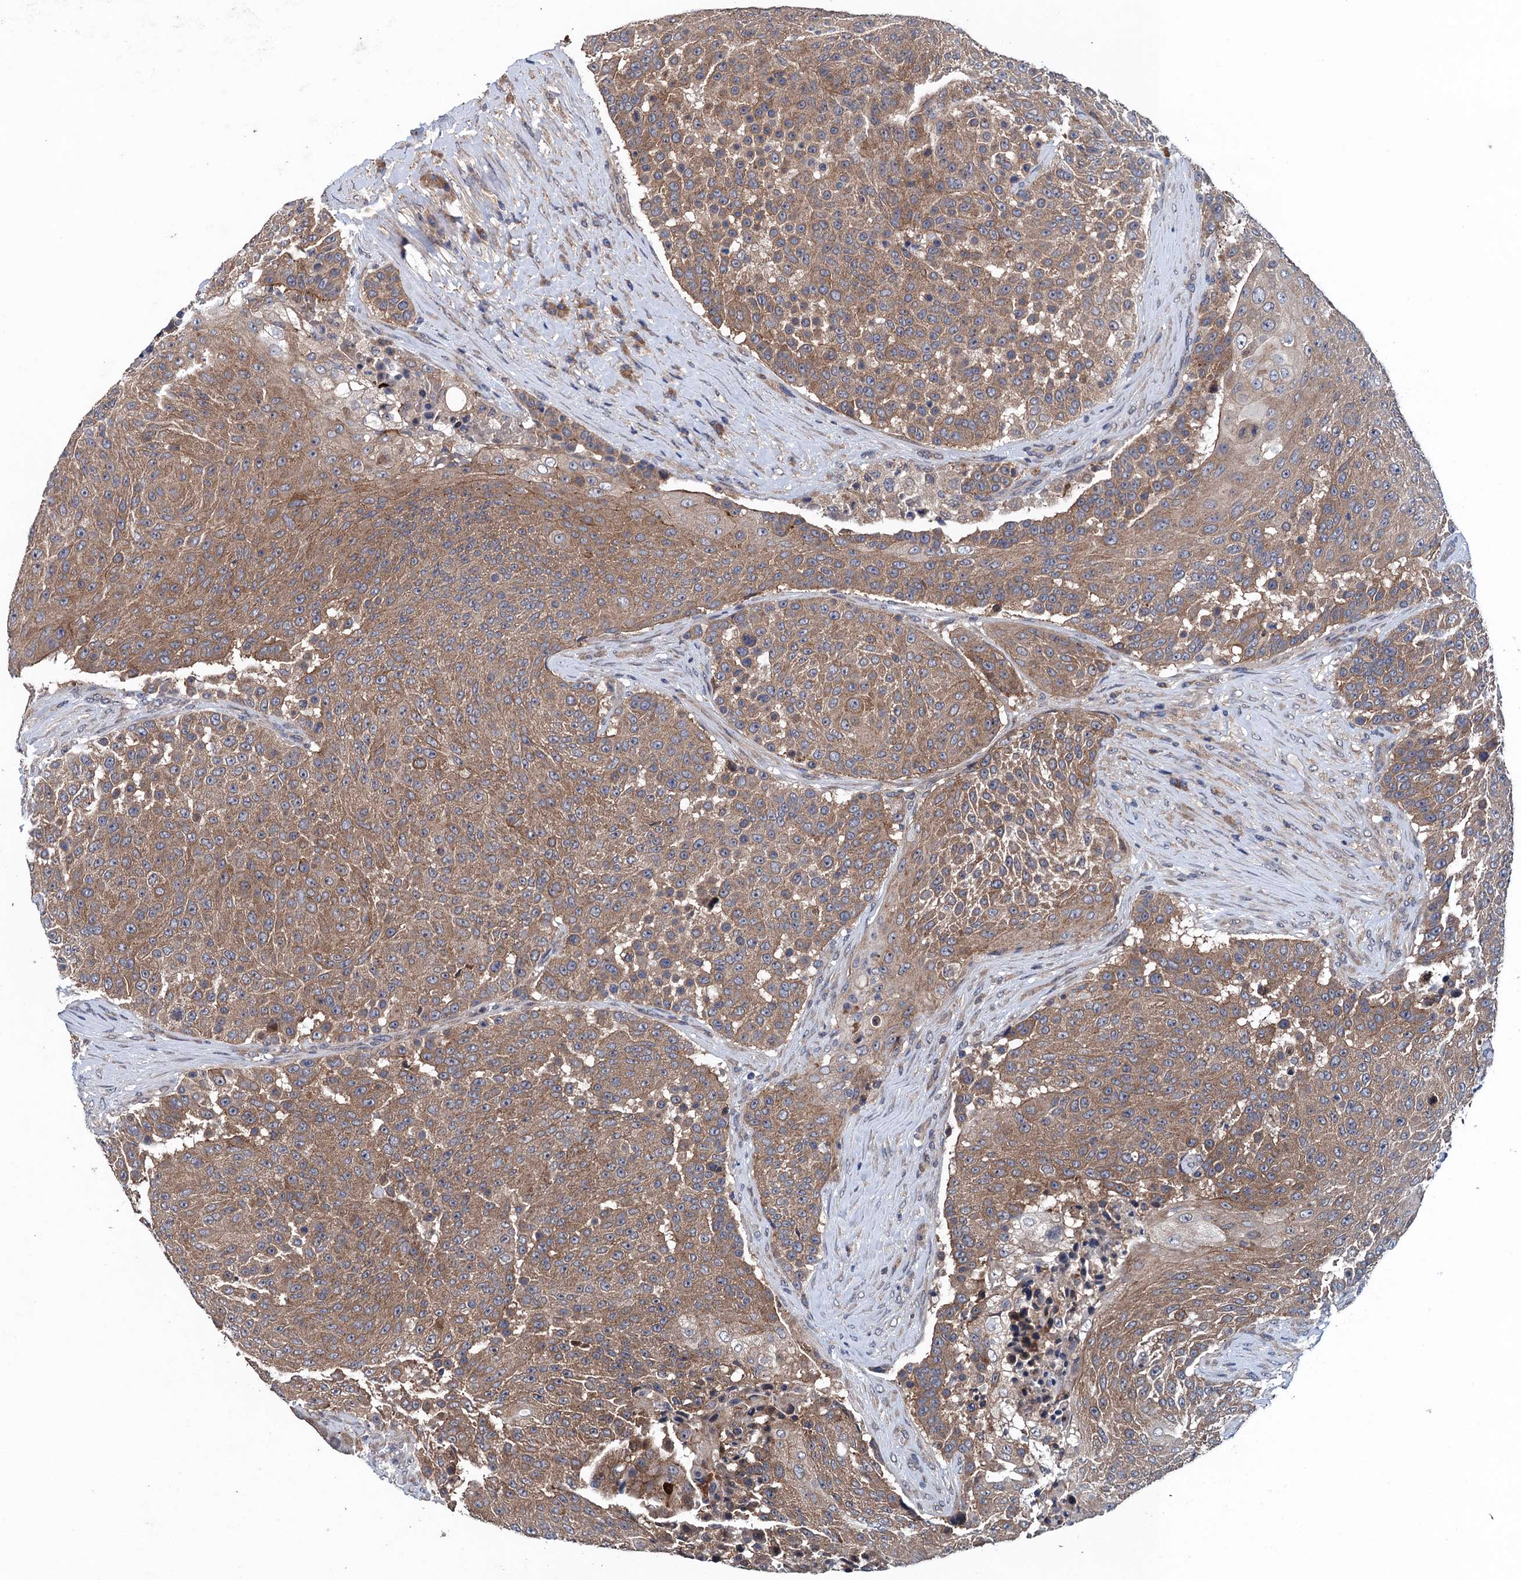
{"staining": {"intensity": "moderate", "quantity": ">75%", "location": "cytoplasmic/membranous"}, "tissue": "urothelial cancer", "cell_type": "Tumor cells", "image_type": "cancer", "snomed": [{"axis": "morphology", "description": "Urothelial carcinoma, High grade"}, {"axis": "topography", "description": "Urinary bladder"}], "caption": "High-grade urothelial carcinoma stained with a protein marker shows moderate staining in tumor cells.", "gene": "BLTP3B", "patient": {"sex": "female", "age": 63}}